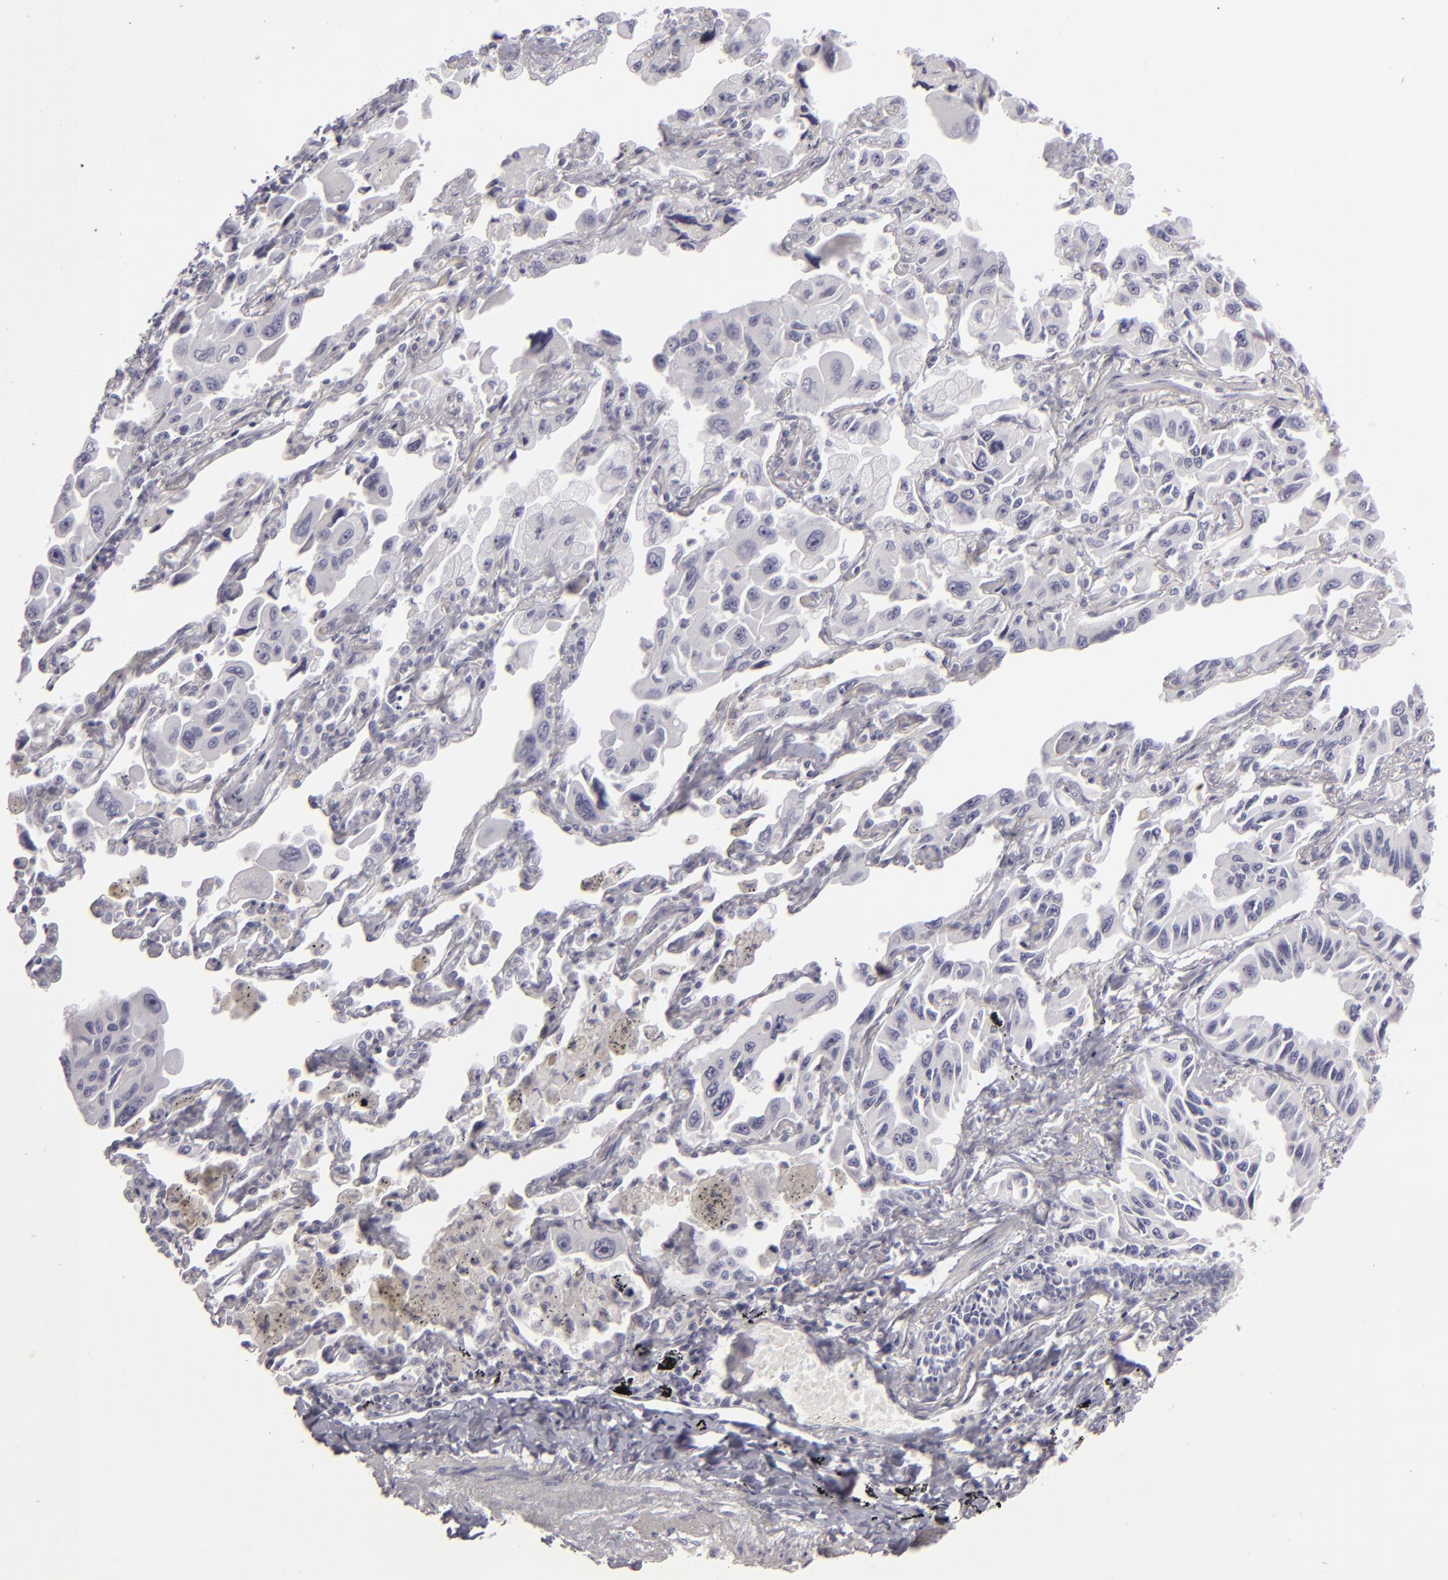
{"staining": {"intensity": "negative", "quantity": "none", "location": "none"}, "tissue": "lung cancer", "cell_type": "Tumor cells", "image_type": "cancer", "snomed": [{"axis": "morphology", "description": "Adenocarcinoma, NOS"}, {"axis": "topography", "description": "Lung"}], "caption": "This image is of lung adenocarcinoma stained with IHC to label a protein in brown with the nuclei are counter-stained blue. There is no staining in tumor cells.", "gene": "CDX2", "patient": {"sex": "male", "age": 64}}